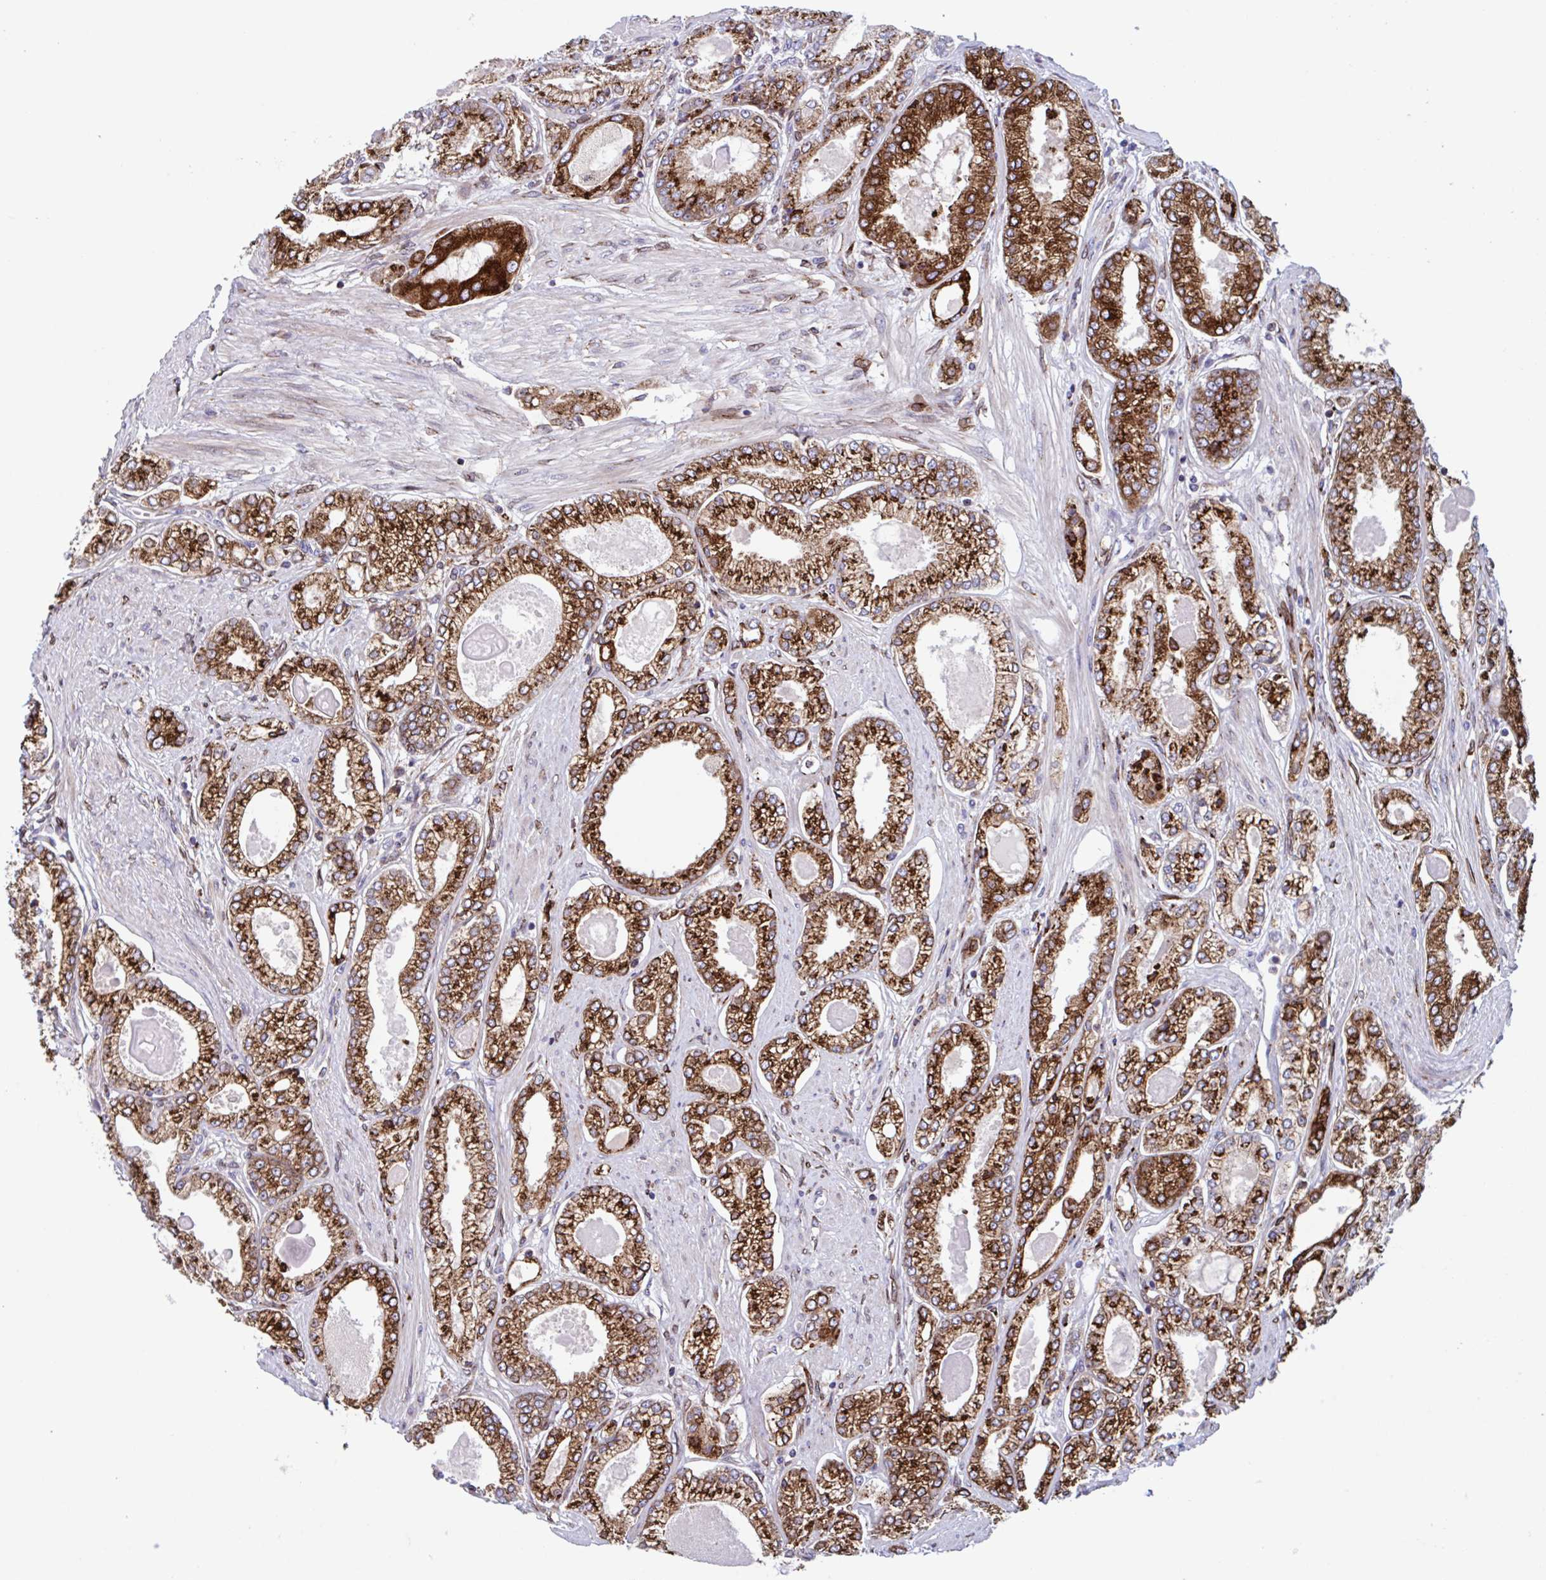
{"staining": {"intensity": "strong", "quantity": ">75%", "location": "cytoplasmic/membranous"}, "tissue": "prostate cancer", "cell_type": "Tumor cells", "image_type": "cancer", "snomed": [{"axis": "morphology", "description": "Adenocarcinoma, High grade"}, {"axis": "topography", "description": "Prostate"}], "caption": "The histopathology image demonstrates a brown stain indicating the presence of a protein in the cytoplasmic/membranous of tumor cells in prostate adenocarcinoma (high-grade).", "gene": "RFK", "patient": {"sex": "male", "age": 68}}